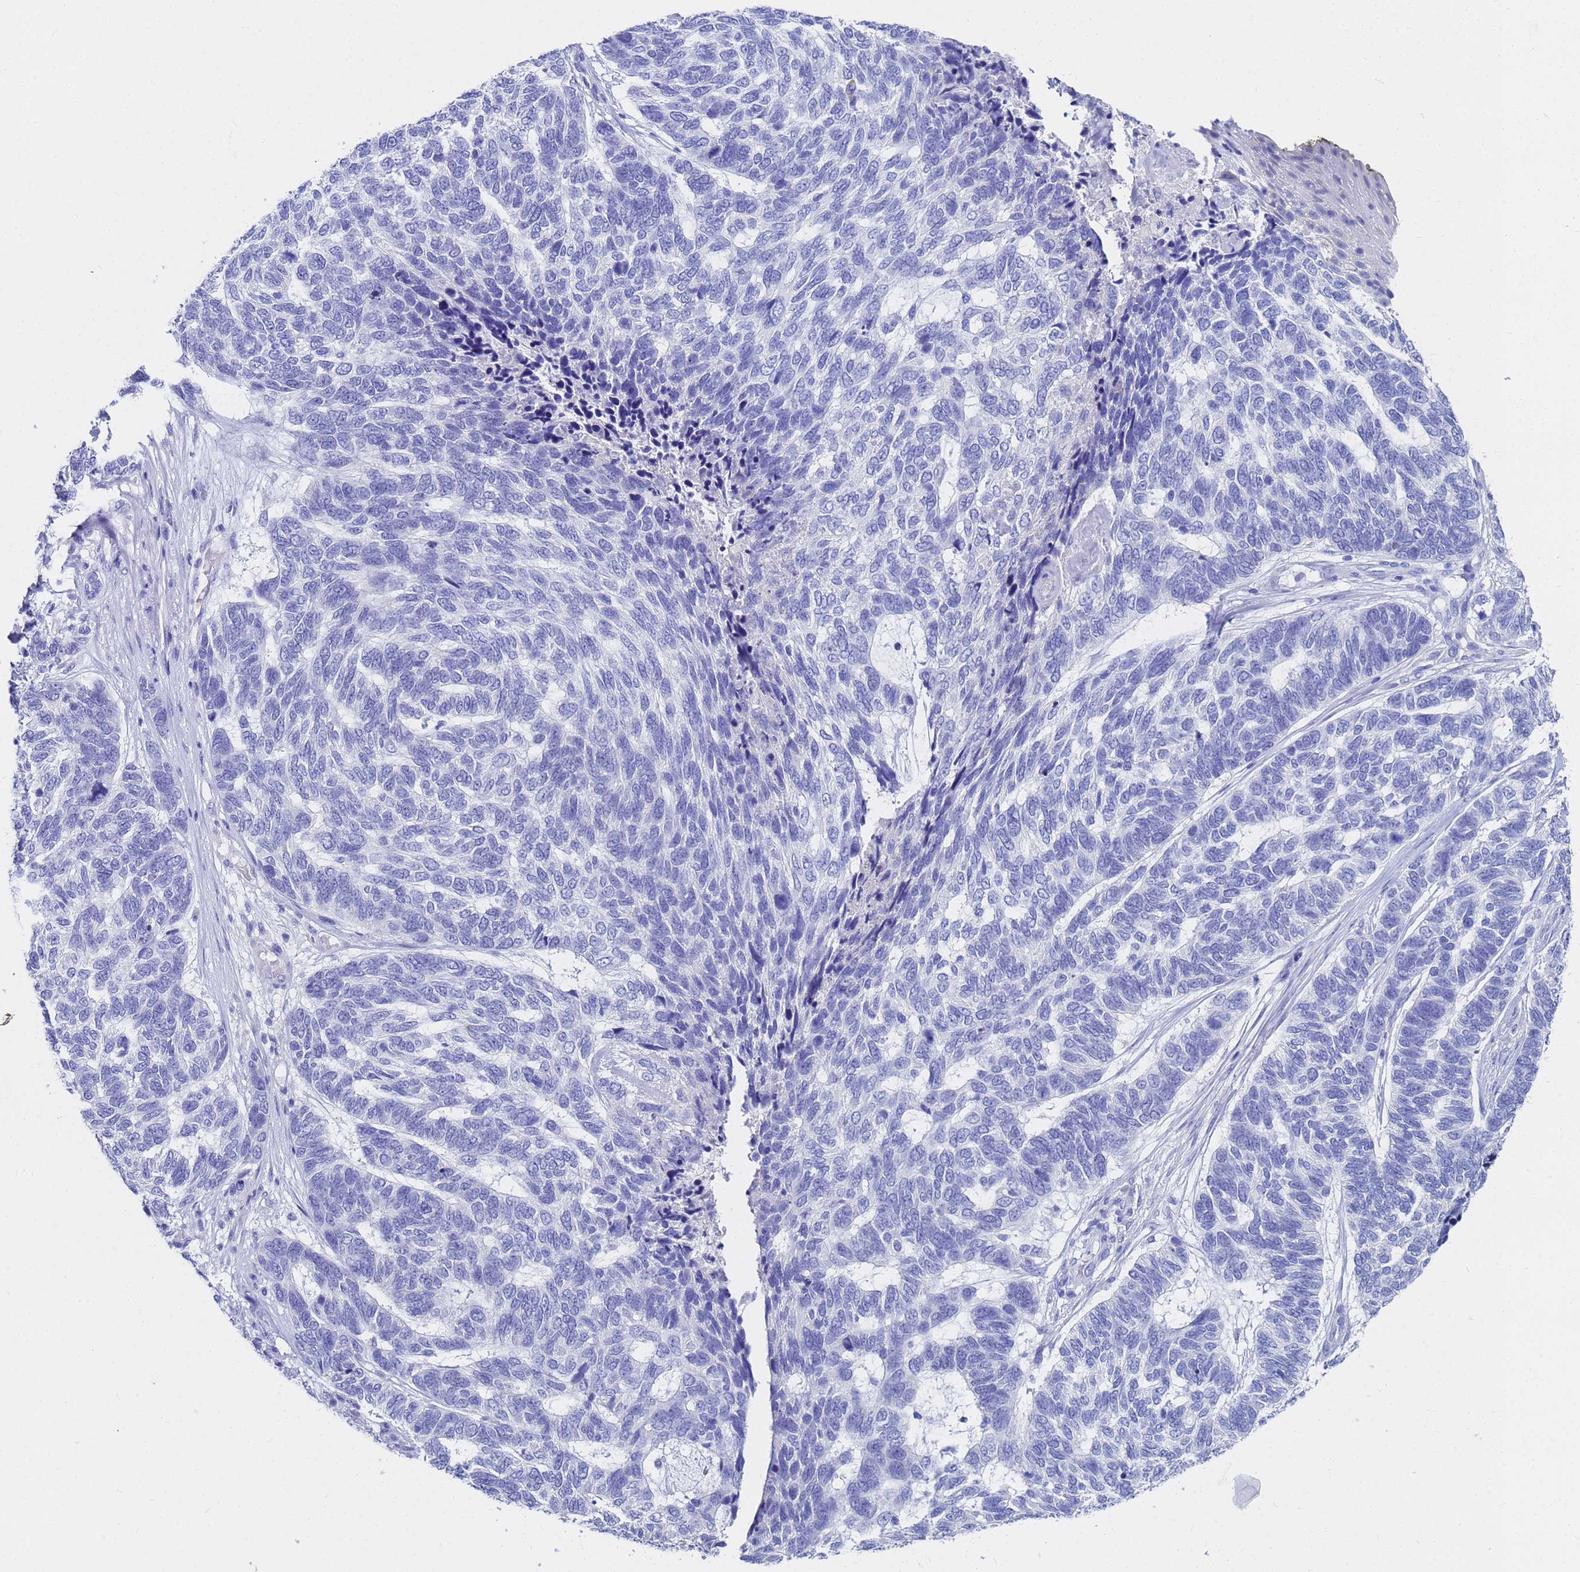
{"staining": {"intensity": "negative", "quantity": "none", "location": "none"}, "tissue": "skin cancer", "cell_type": "Tumor cells", "image_type": "cancer", "snomed": [{"axis": "morphology", "description": "Basal cell carcinoma"}, {"axis": "topography", "description": "Skin"}], "caption": "Basal cell carcinoma (skin) stained for a protein using immunohistochemistry reveals no positivity tumor cells.", "gene": "C2orf72", "patient": {"sex": "female", "age": 65}}